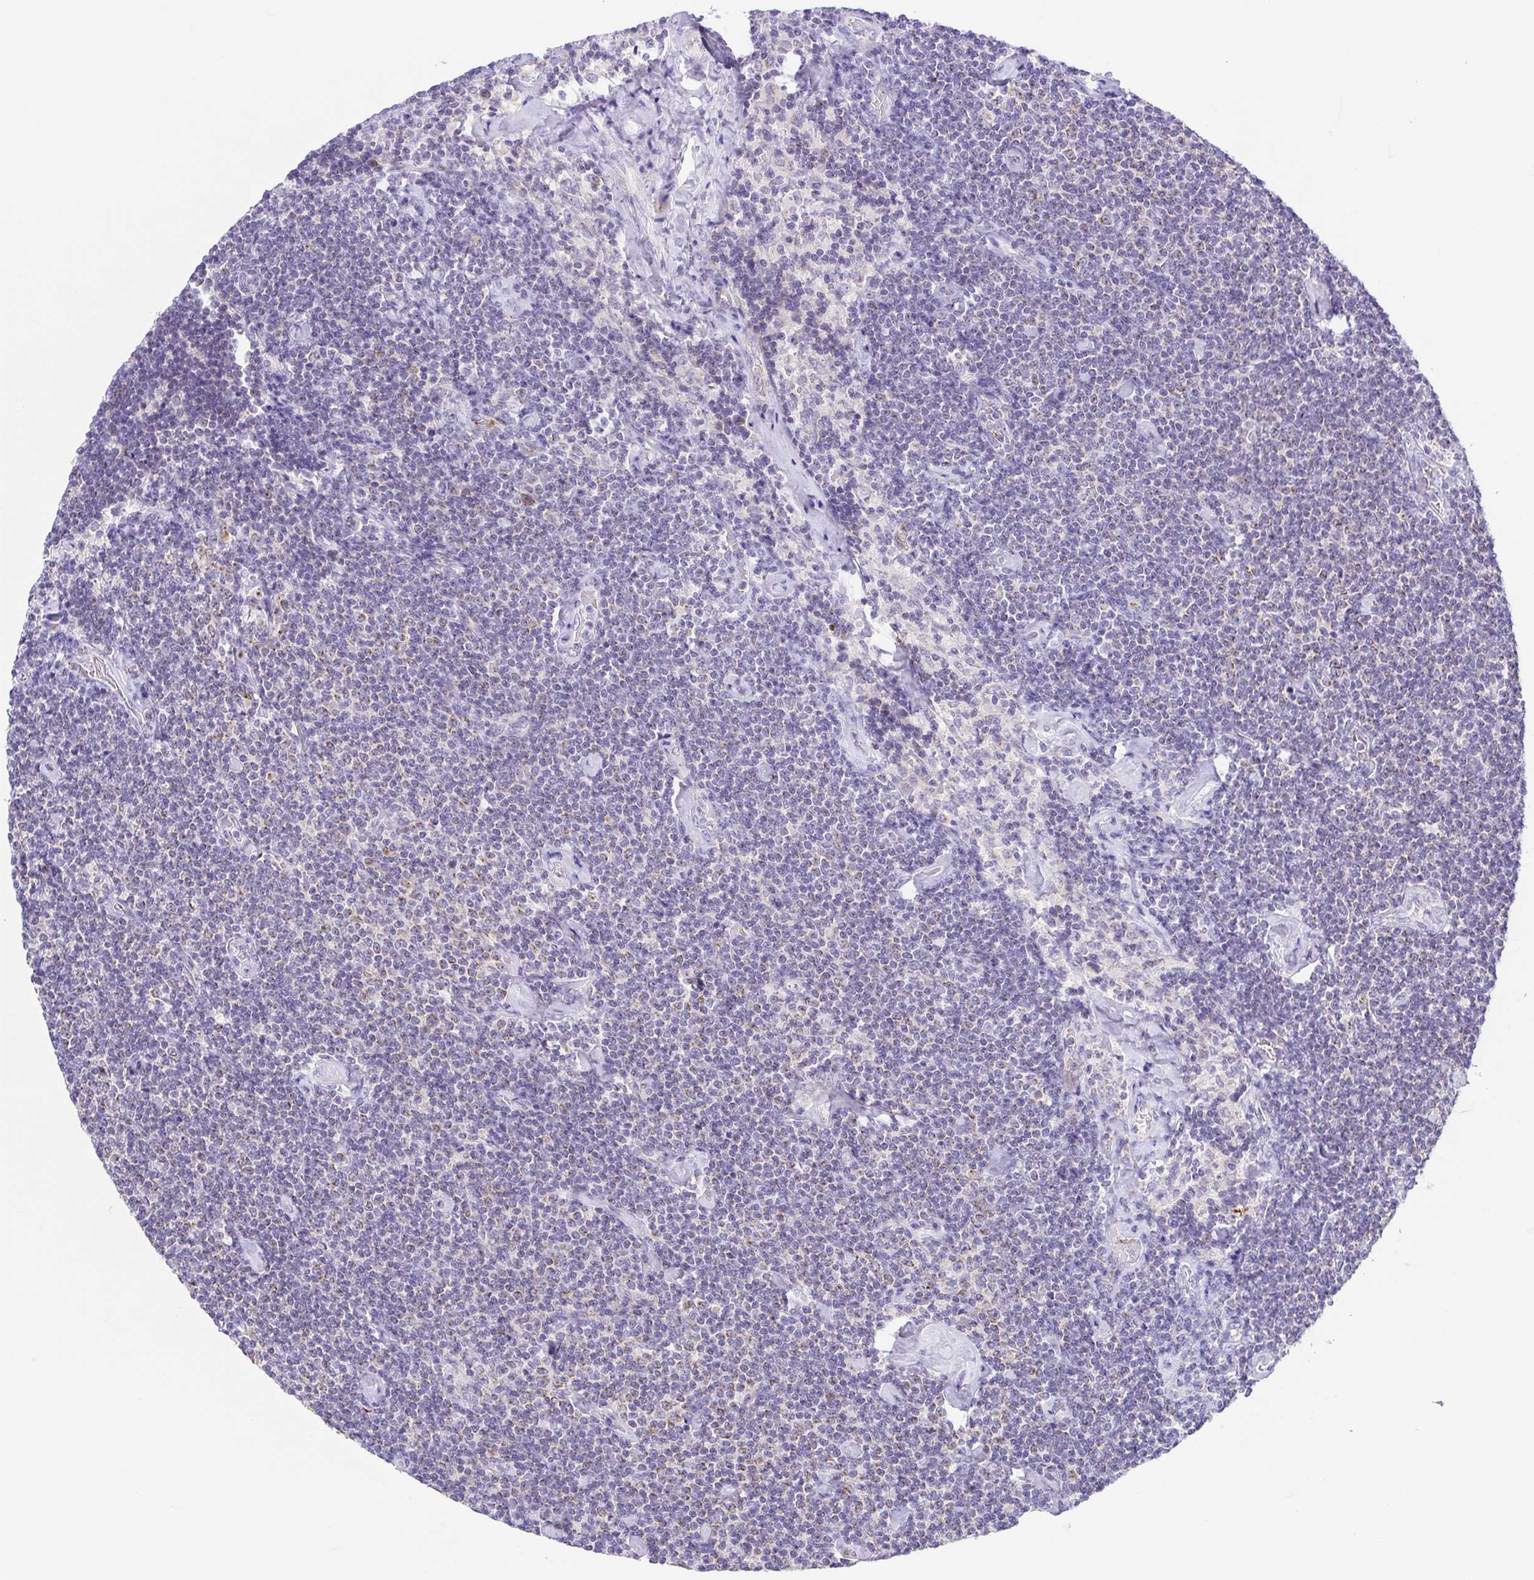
{"staining": {"intensity": "negative", "quantity": "none", "location": "none"}, "tissue": "lymphoma", "cell_type": "Tumor cells", "image_type": "cancer", "snomed": [{"axis": "morphology", "description": "Malignant lymphoma, non-Hodgkin's type, Low grade"}, {"axis": "topography", "description": "Lymph node"}], "caption": "DAB immunohistochemical staining of human low-grade malignant lymphoma, non-Hodgkin's type displays no significant expression in tumor cells. The staining is performed using DAB (3,3'-diaminobenzidine) brown chromogen with nuclei counter-stained in using hematoxylin.", "gene": "SLC13A1", "patient": {"sex": "male", "age": 81}}